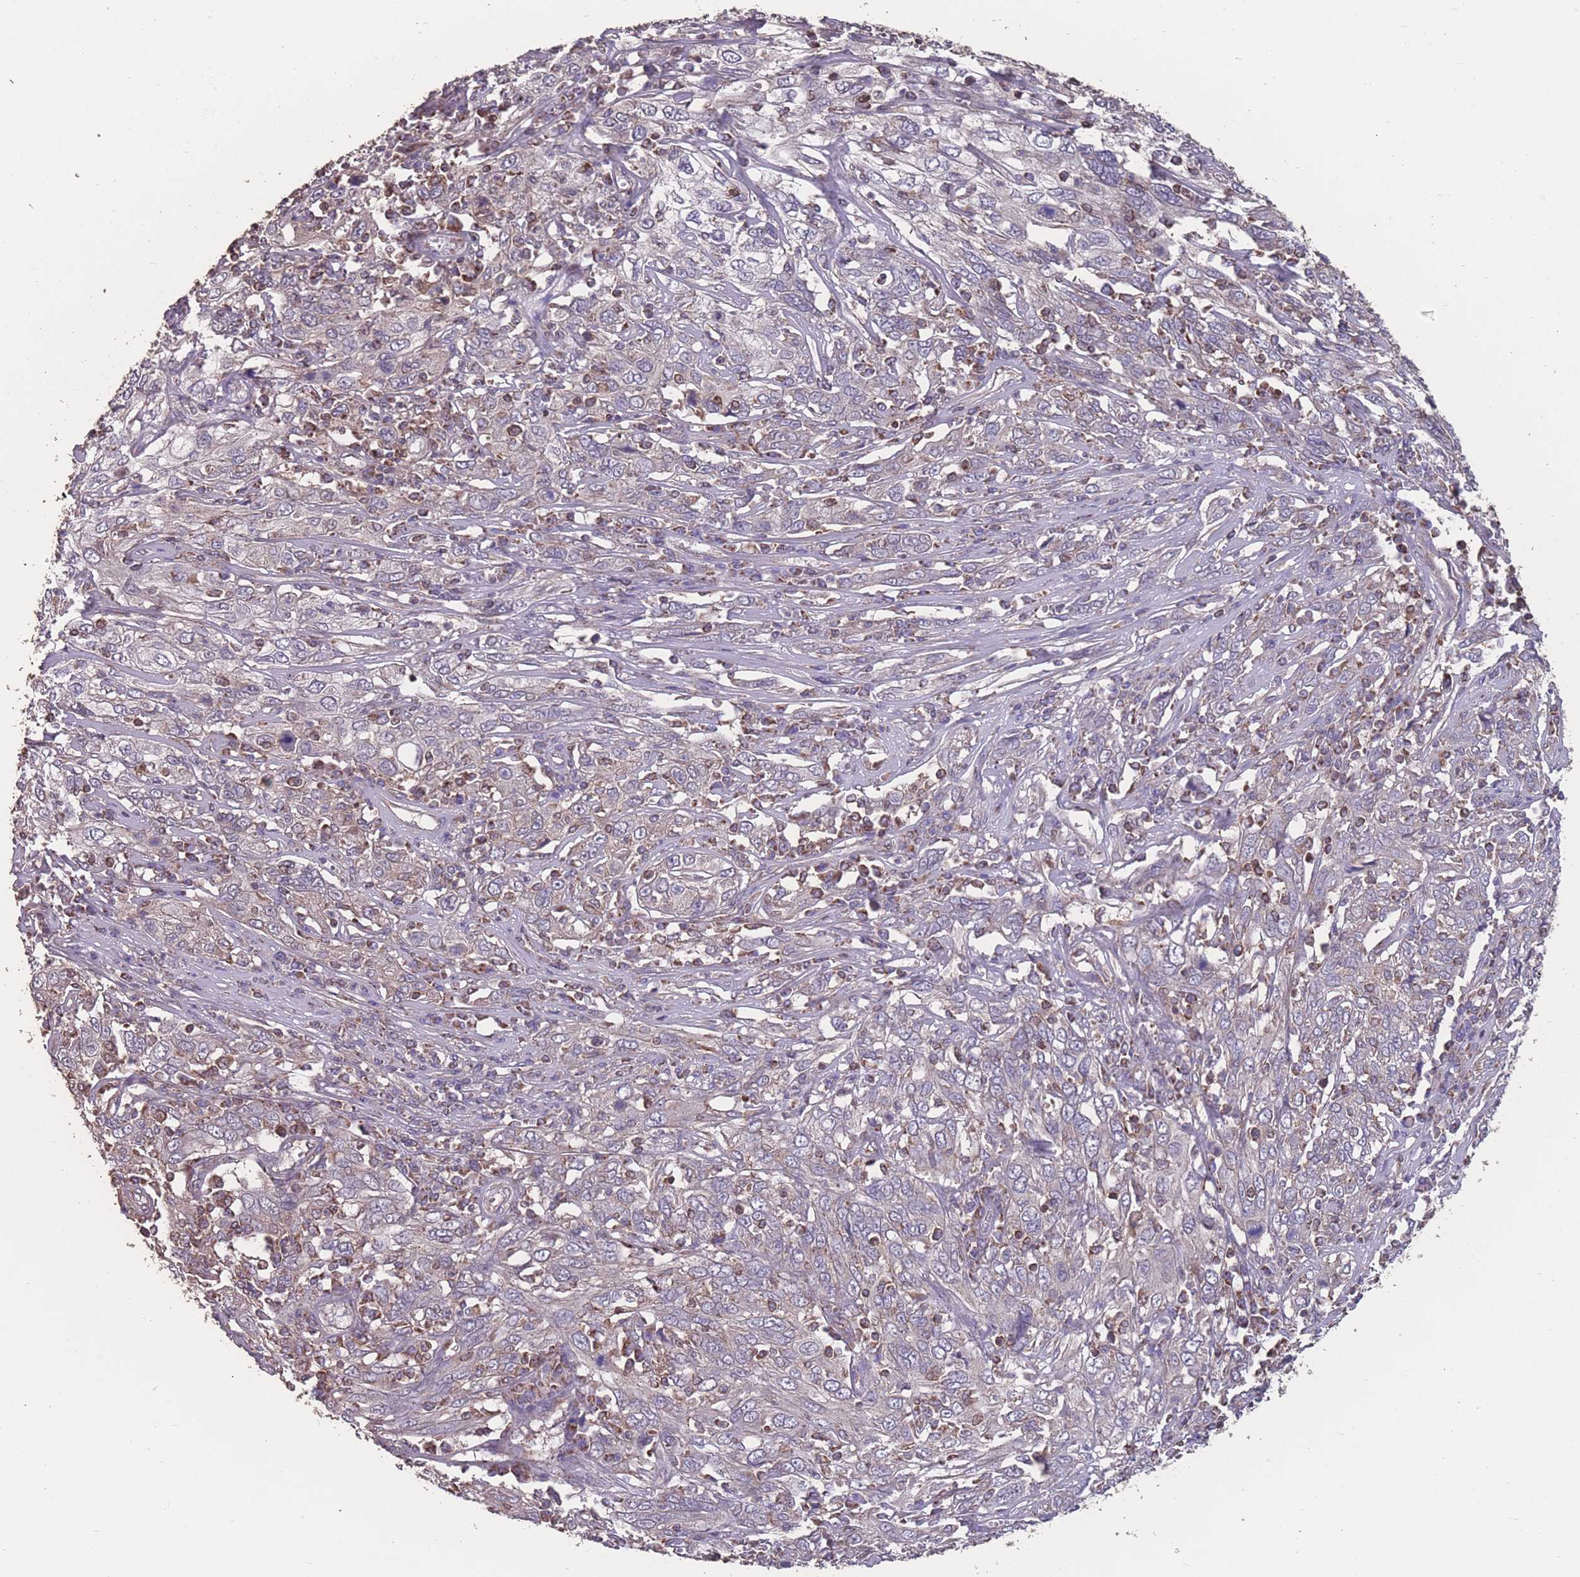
{"staining": {"intensity": "negative", "quantity": "none", "location": "none"}, "tissue": "cervical cancer", "cell_type": "Tumor cells", "image_type": "cancer", "snomed": [{"axis": "morphology", "description": "Squamous cell carcinoma, NOS"}, {"axis": "topography", "description": "Cervix"}], "caption": "Tumor cells are negative for brown protein staining in cervical squamous cell carcinoma.", "gene": "NUDT21", "patient": {"sex": "female", "age": 46}}